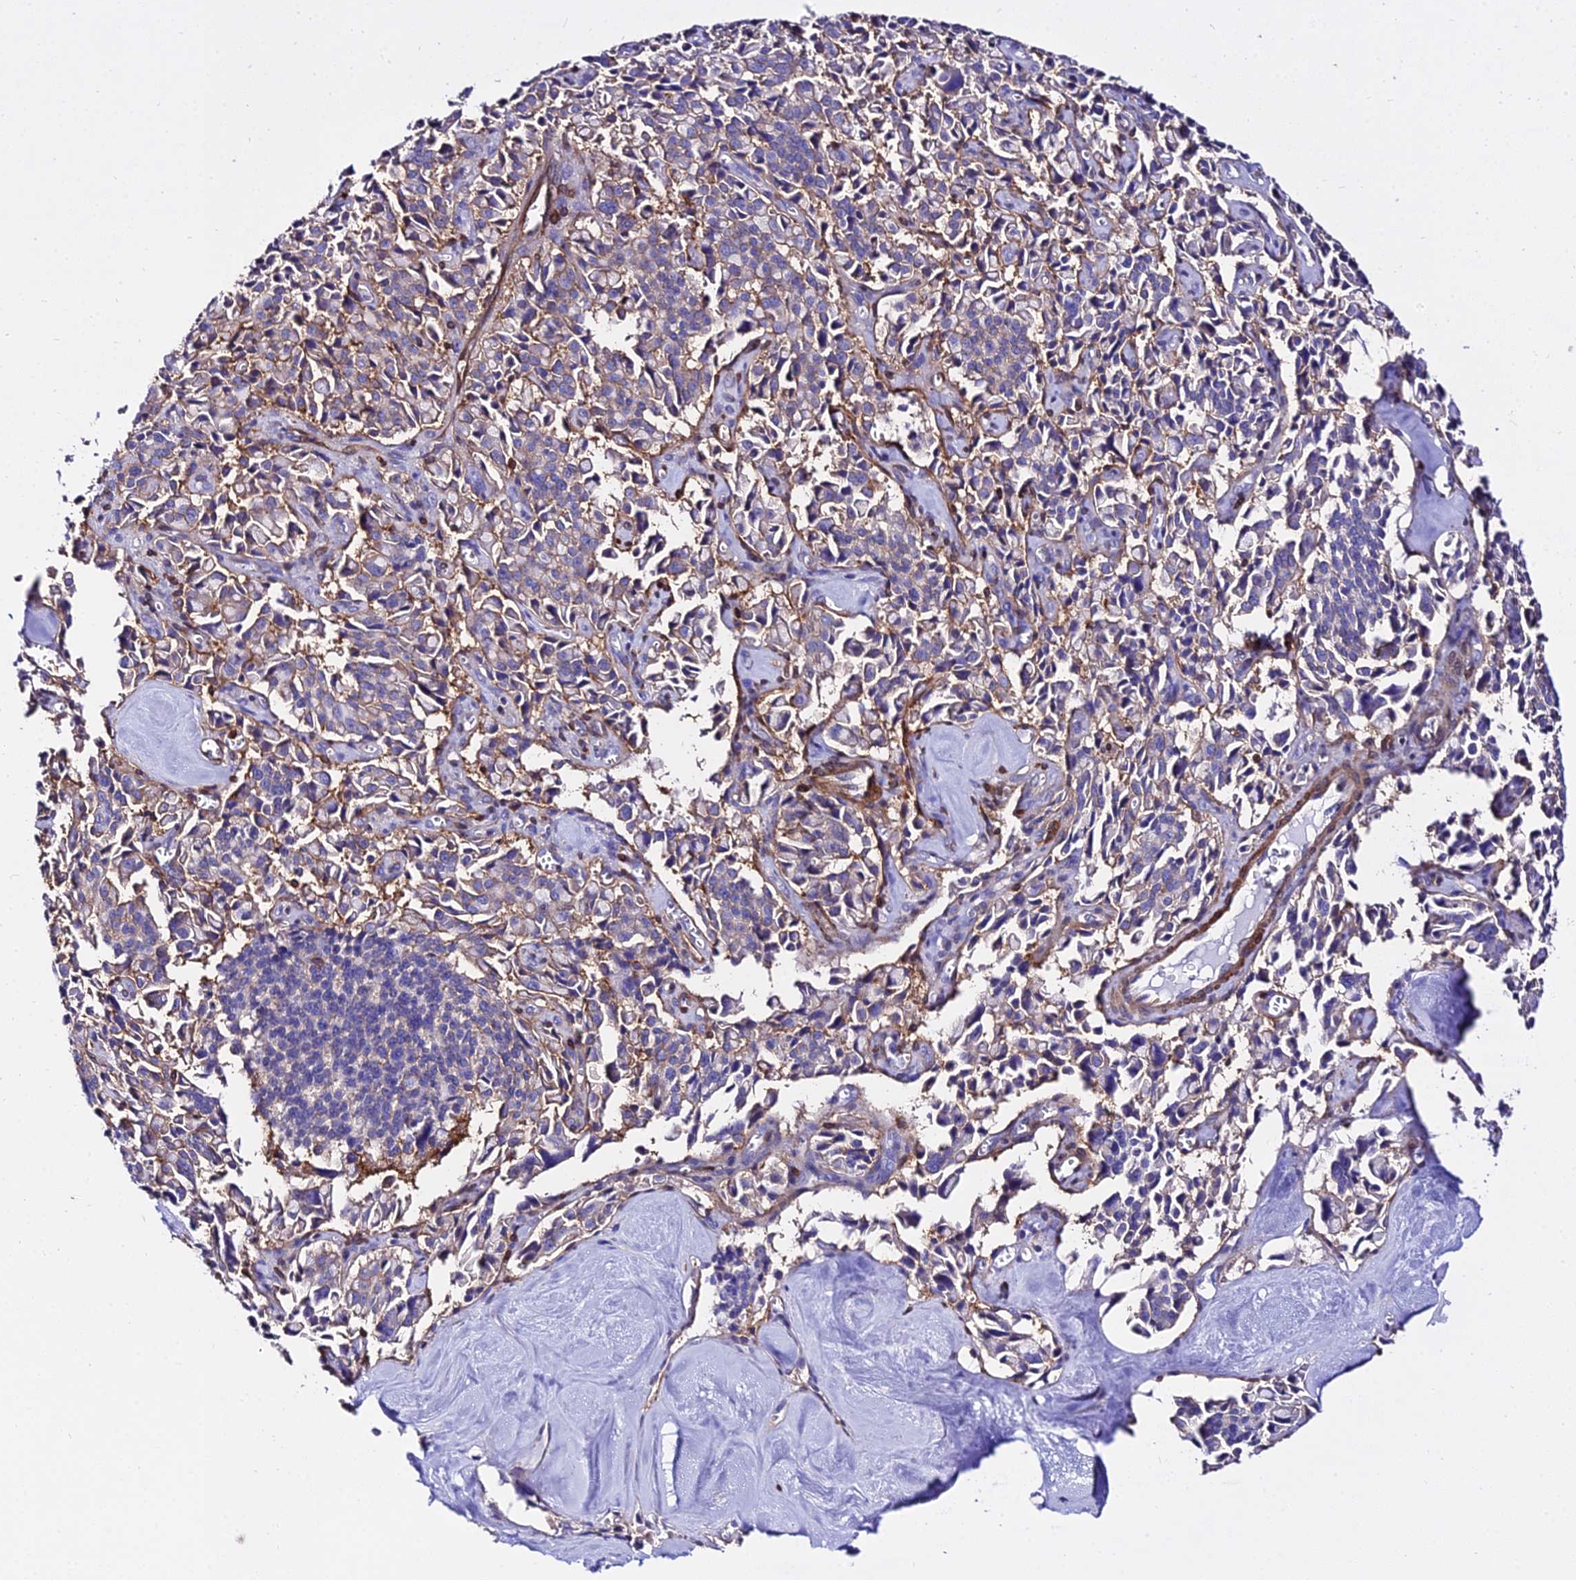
{"staining": {"intensity": "moderate", "quantity": "25%-75%", "location": "cytoplasmic/membranous"}, "tissue": "pancreatic cancer", "cell_type": "Tumor cells", "image_type": "cancer", "snomed": [{"axis": "morphology", "description": "Adenocarcinoma, NOS"}, {"axis": "topography", "description": "Pancreas"}], "caption": "Immunohistochemical staining of pancreatic cancer (adenocarcinoma) displays moderate cytoplasmic/membranous protein staining in approximately 25%-75% of tumor cells.", "gene": "CSRP1", "patient": {"sex": "male", "age": 65}}